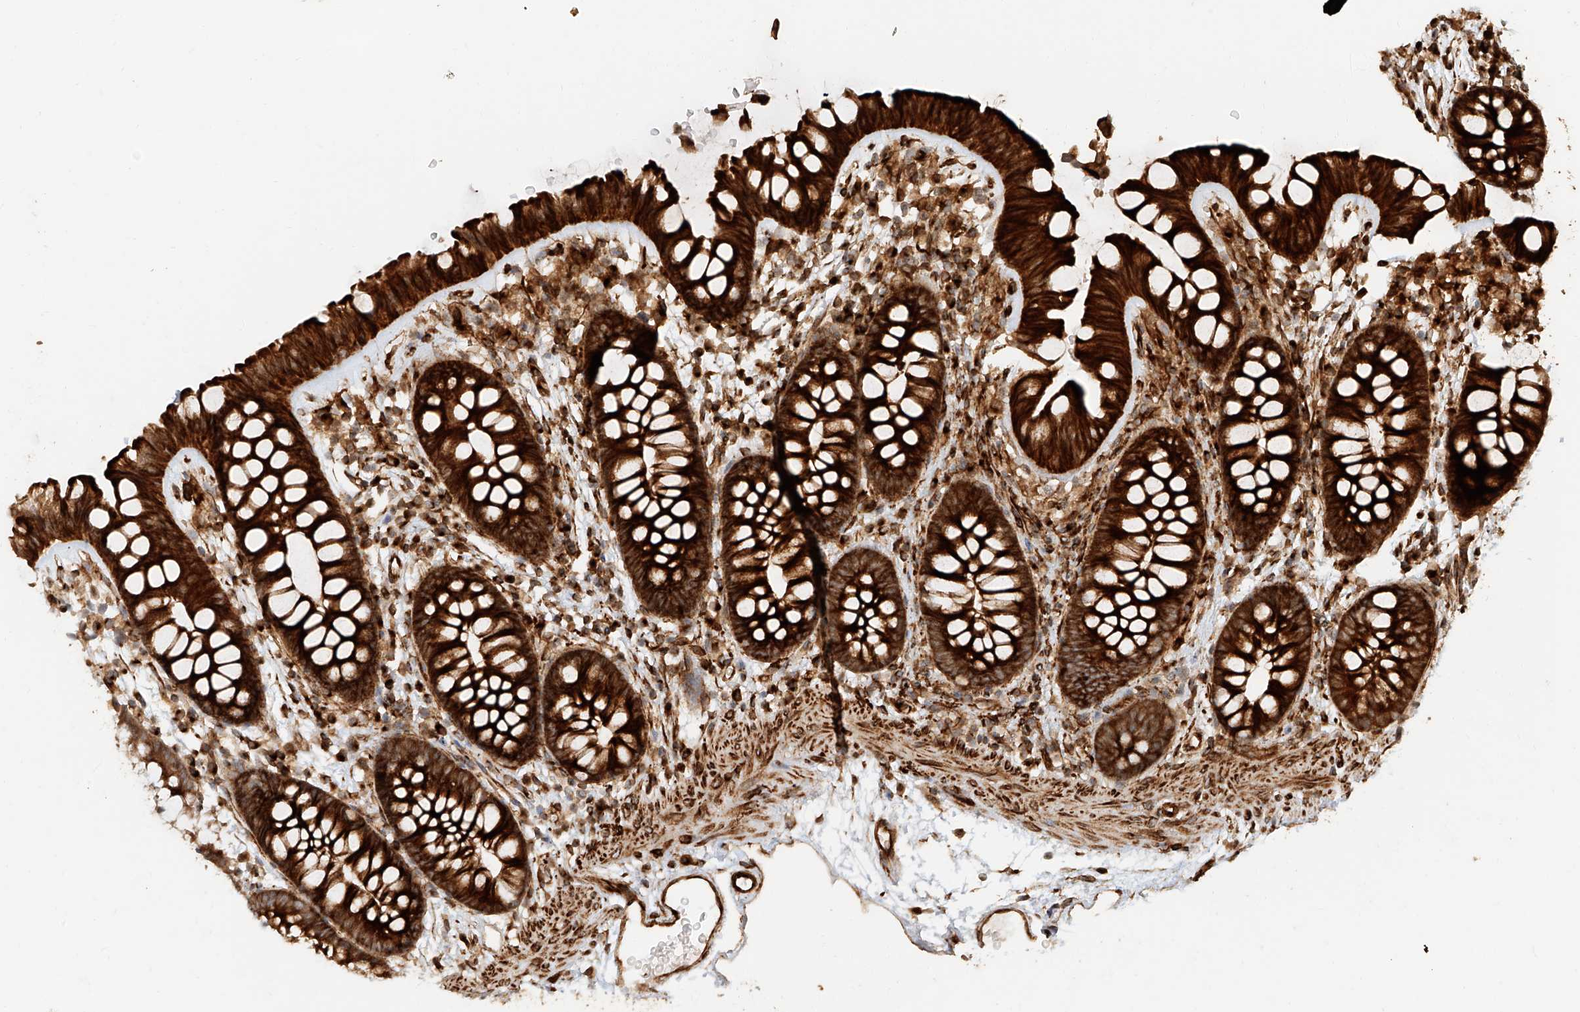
{"staining": {"intensity": "strong", "quantity": ">75%", "location": "cytoplasmic/membranous"}, "tissue": "colon", "cell_type": "Endothelial cells", "image_type": "normal", "snomed": [{"axis": "morphology", "description": "Normal tissue, NOS"}, {"axis": "topography", "description": "Colon"}], "caption": "Brown immunohistochemical staining in unremarkable human colon shows strong cytoplasmic/membranous expression in approximately >75% of endothelial cells.", "gene": "NAP1L1", "patient": {"sex": "female", "age": 62}}